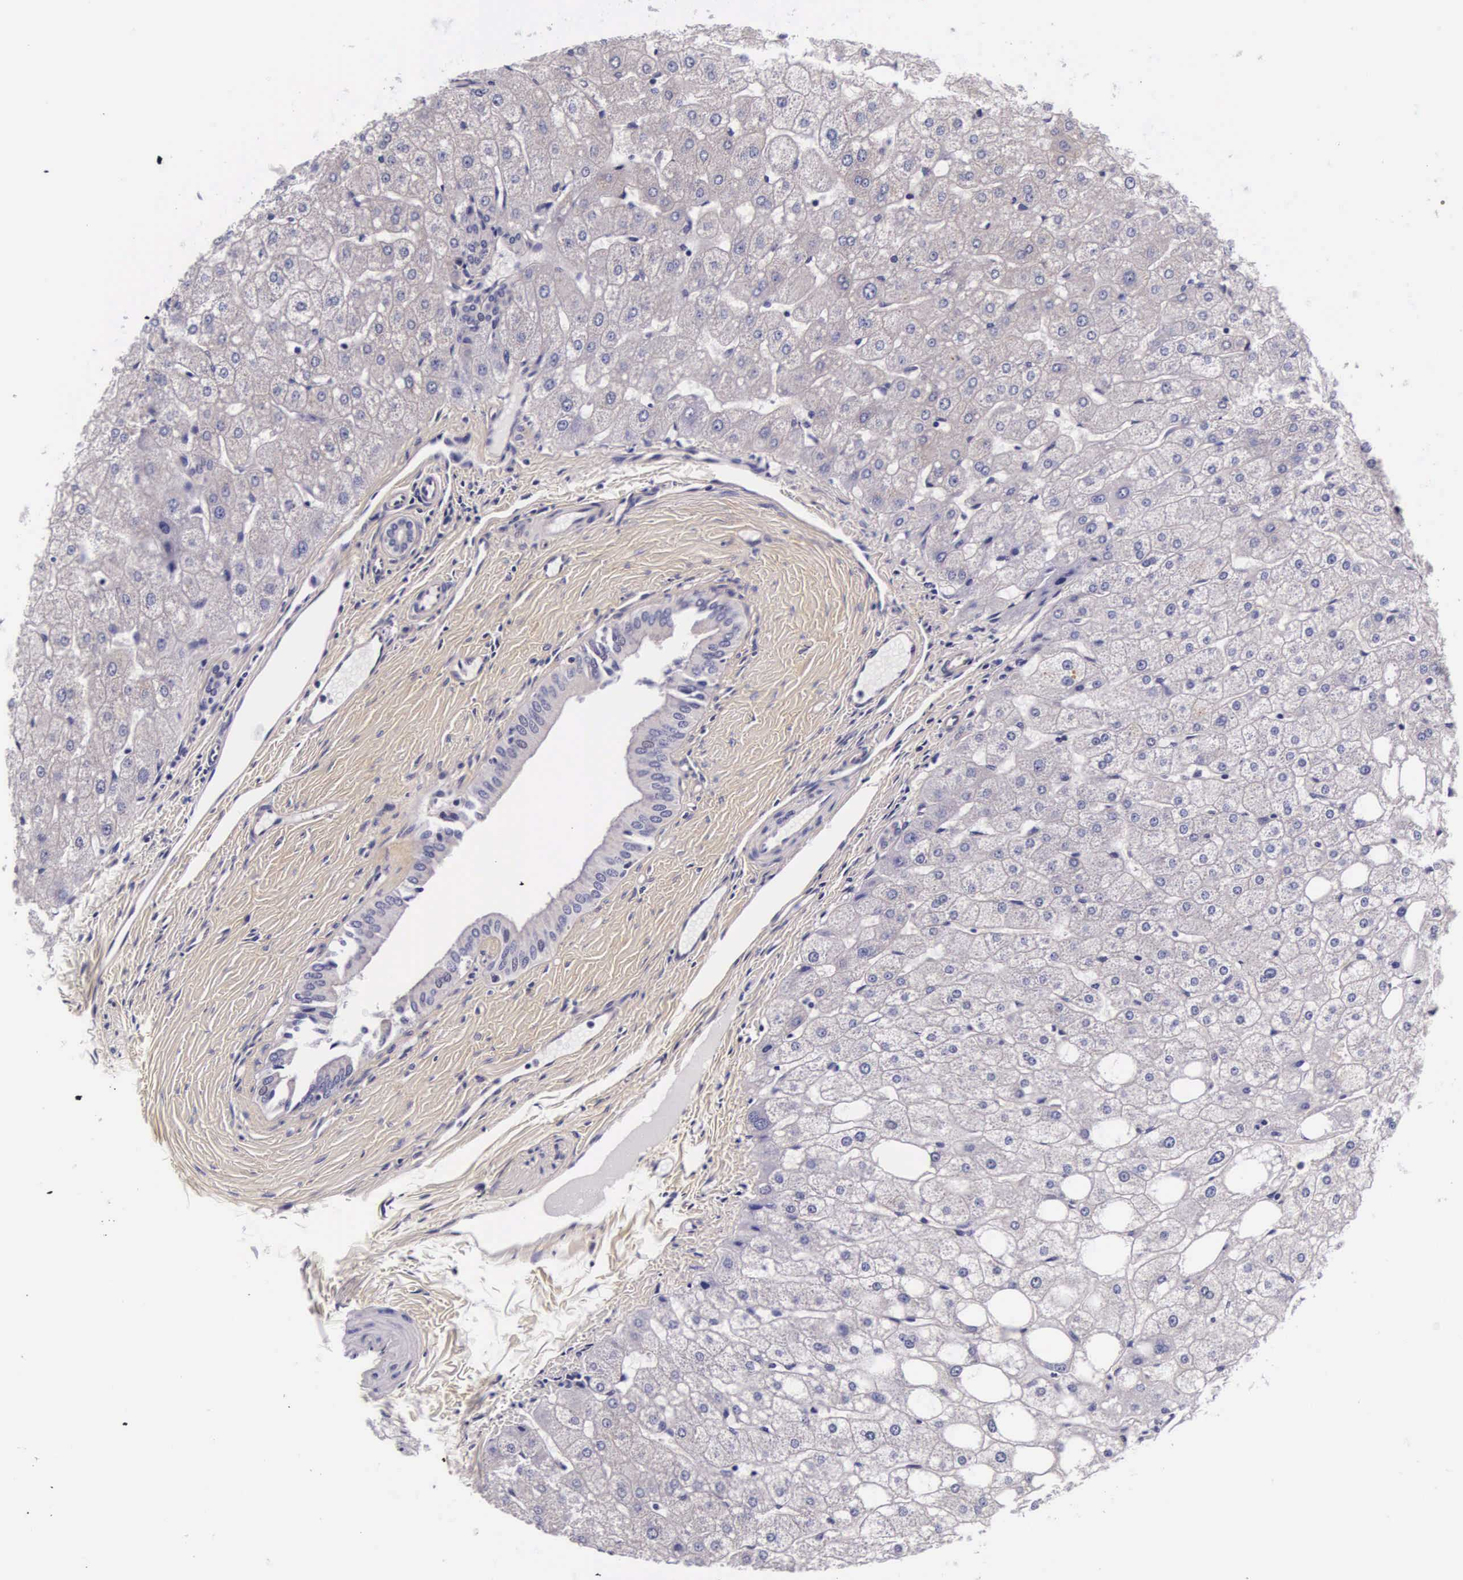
{"staining": {"intensity": "negative", "quantity": "none", "location": "none"}, "tissue": "liver", "cell_type": "Cholangiocytes", "image_type": "normal", "snomed": [{"axis": "morphology", "description": "Normal tissue, NOS"}, {"axis": "topography", "description": "Liver"}], "caption": "Immunohistochemistry (IHC) micrograph of unremarkable liver: liver stained with DAB (3,3'-diaminobenzidine) exhibits no significant protein staining in cholangiocytes.", "gene": "PHETA2", "patient": {"sex": "male", "age": 35}}